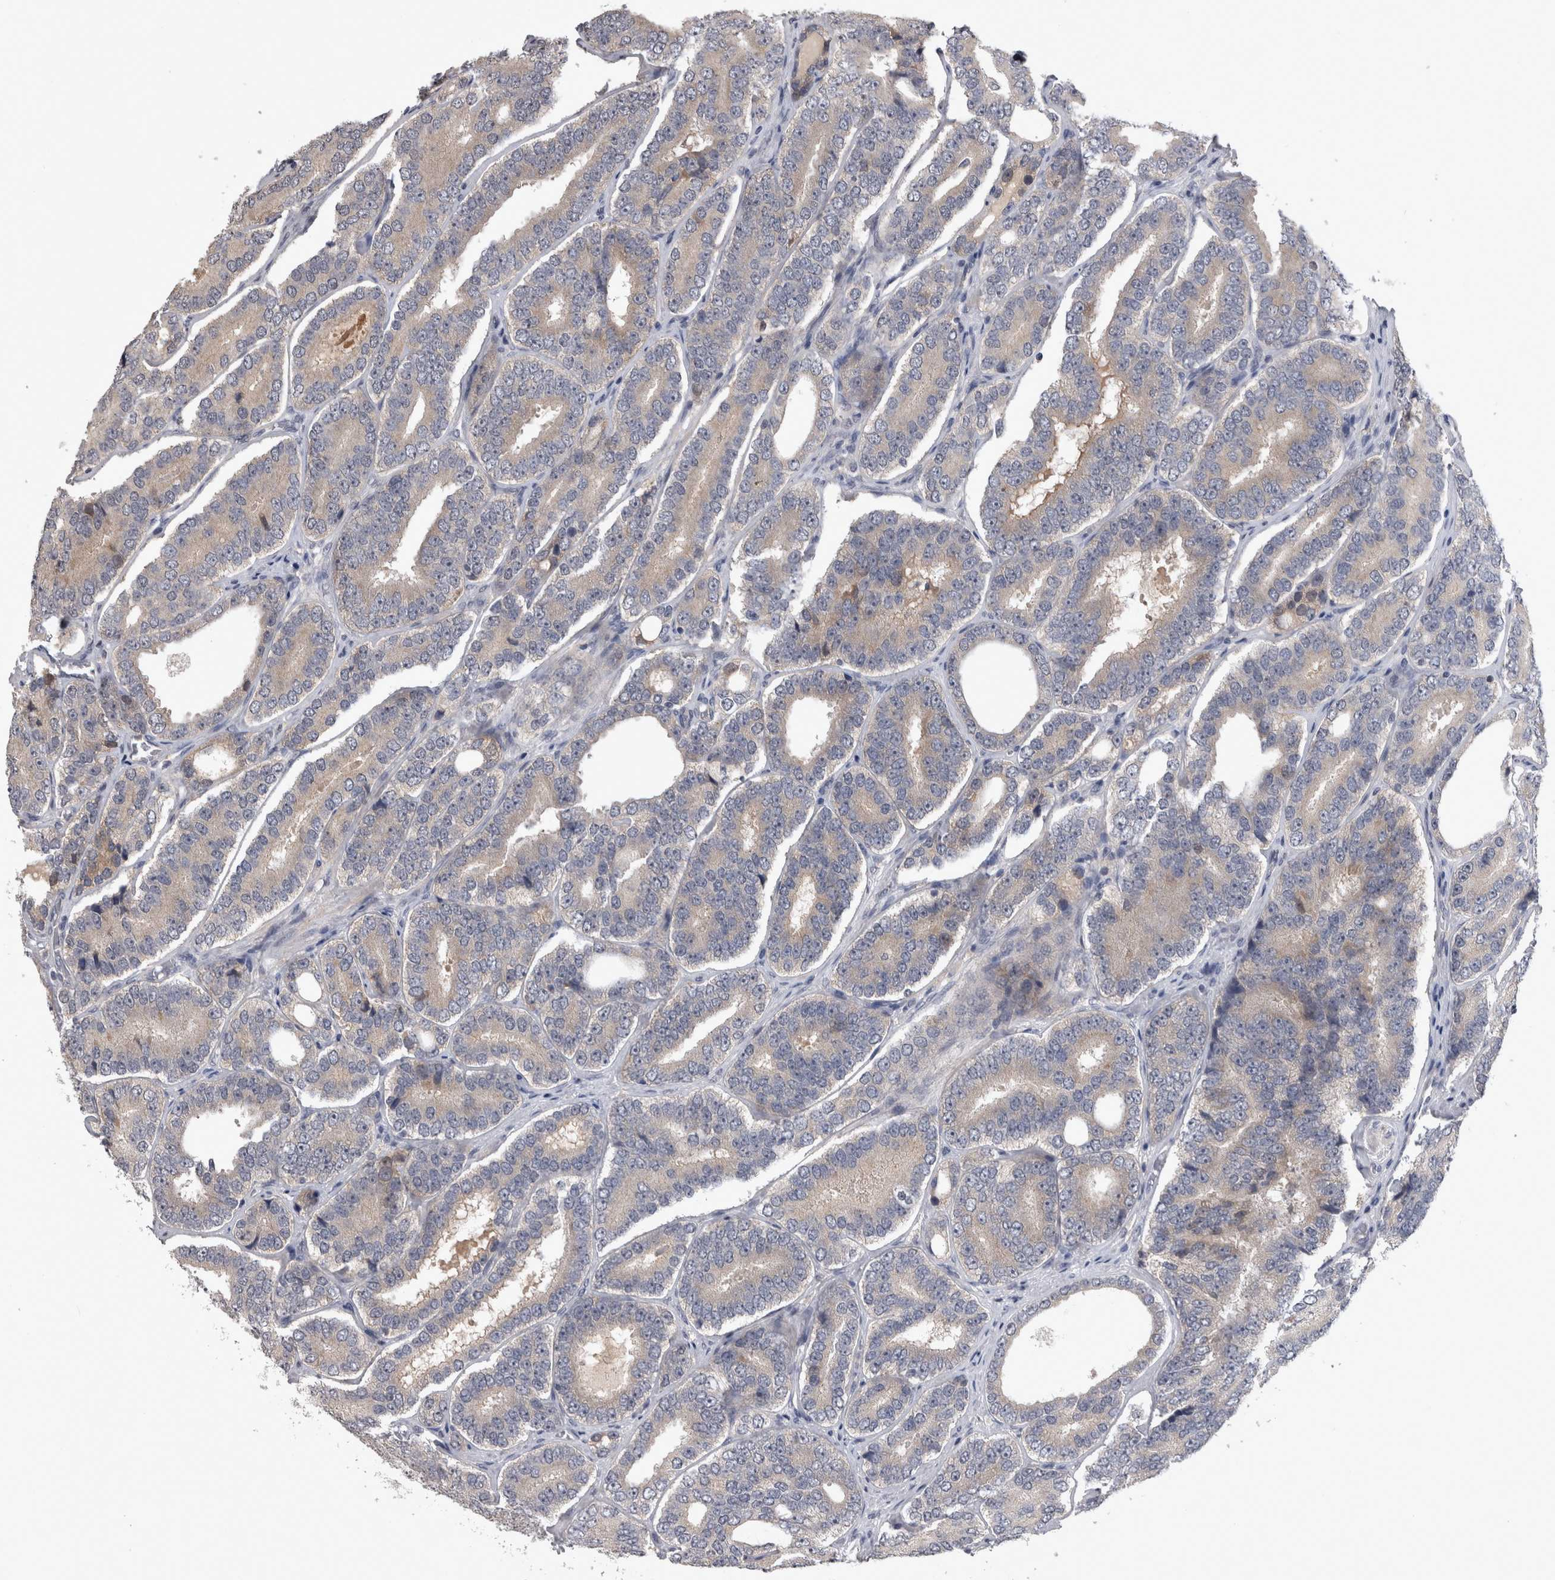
{"staining": {"intensity": "weak", "quantity": ">75%", "location": "cytoplasmic/membranous"}, "tissue": "prostate cancer", "cell_type": "Tumor cells", "image_type": "cancer", "snomed": [{"axis": "morphology", "description": "Adenocarcinoma, High grade"}, {"axis": "topography", "description": "Prostate"}], "caption": "A high-resolution micrograph shows immunohistochemistry (IHC) staining of prostate high-grade adenocarcinoma, which reveals weak cytoplasmic/membranous positivity in about >75% of tumor cells.", "gene": "ZNF114", "patient": {"sex": "male", "age": 56}}